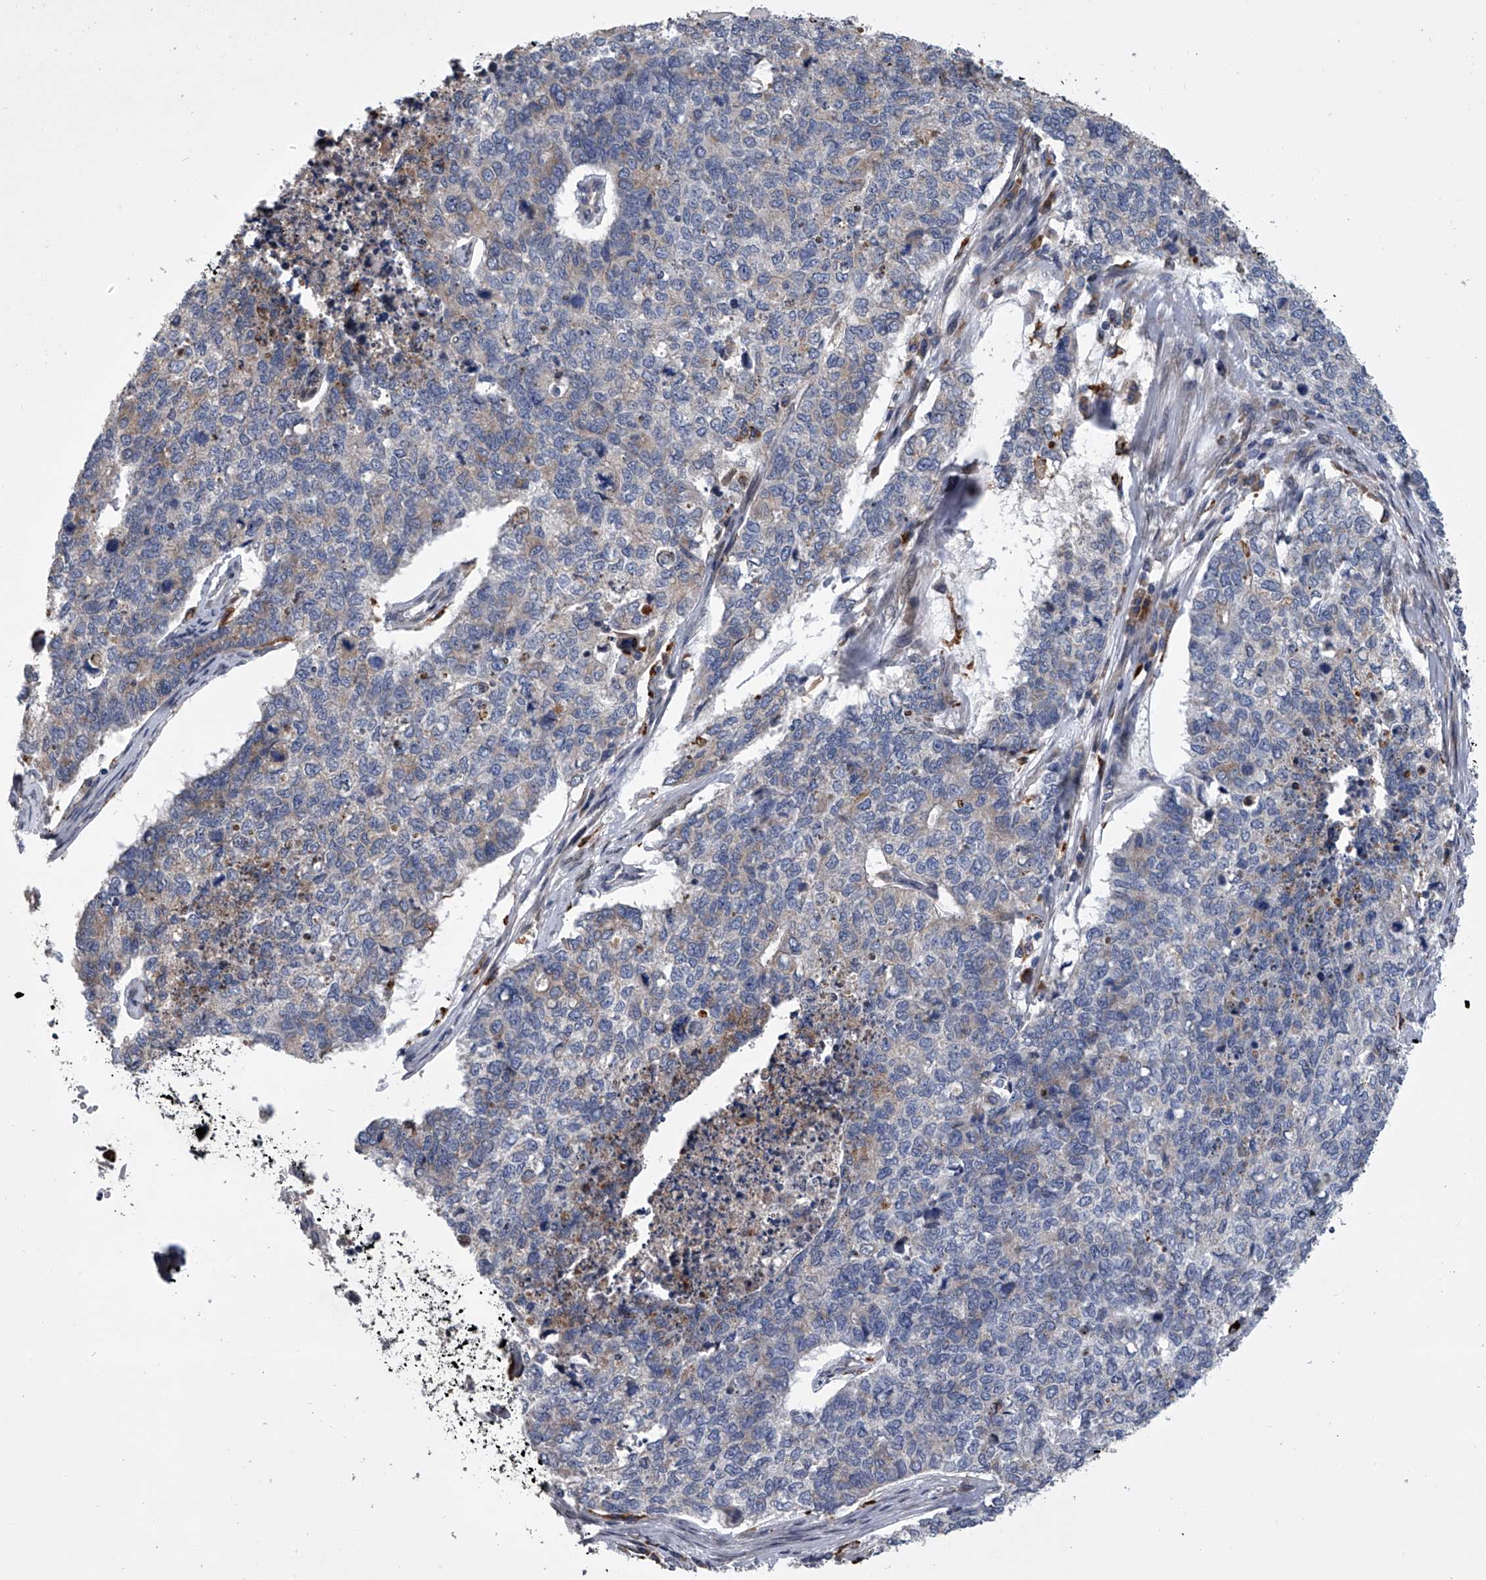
{"staining": {"intensity": "negative", "quantity": "none", "location": "none"}, "tissue": "cervical cancer", "cell_type": "Tumor cells", "image_type": "cancer", "snomed": [{"axis": "morphology", "description": "Squamous cell carcinoma, NOS"}, {"axis": "topography", "description": "Cervix"}], "caption": "This is a image of immunohistochemistry (IHC) staining of cervical cancer, which shows no positivity in tumor cells.", "gene": "TRIM8", "patient": {"sex": "female", "age": 63}}